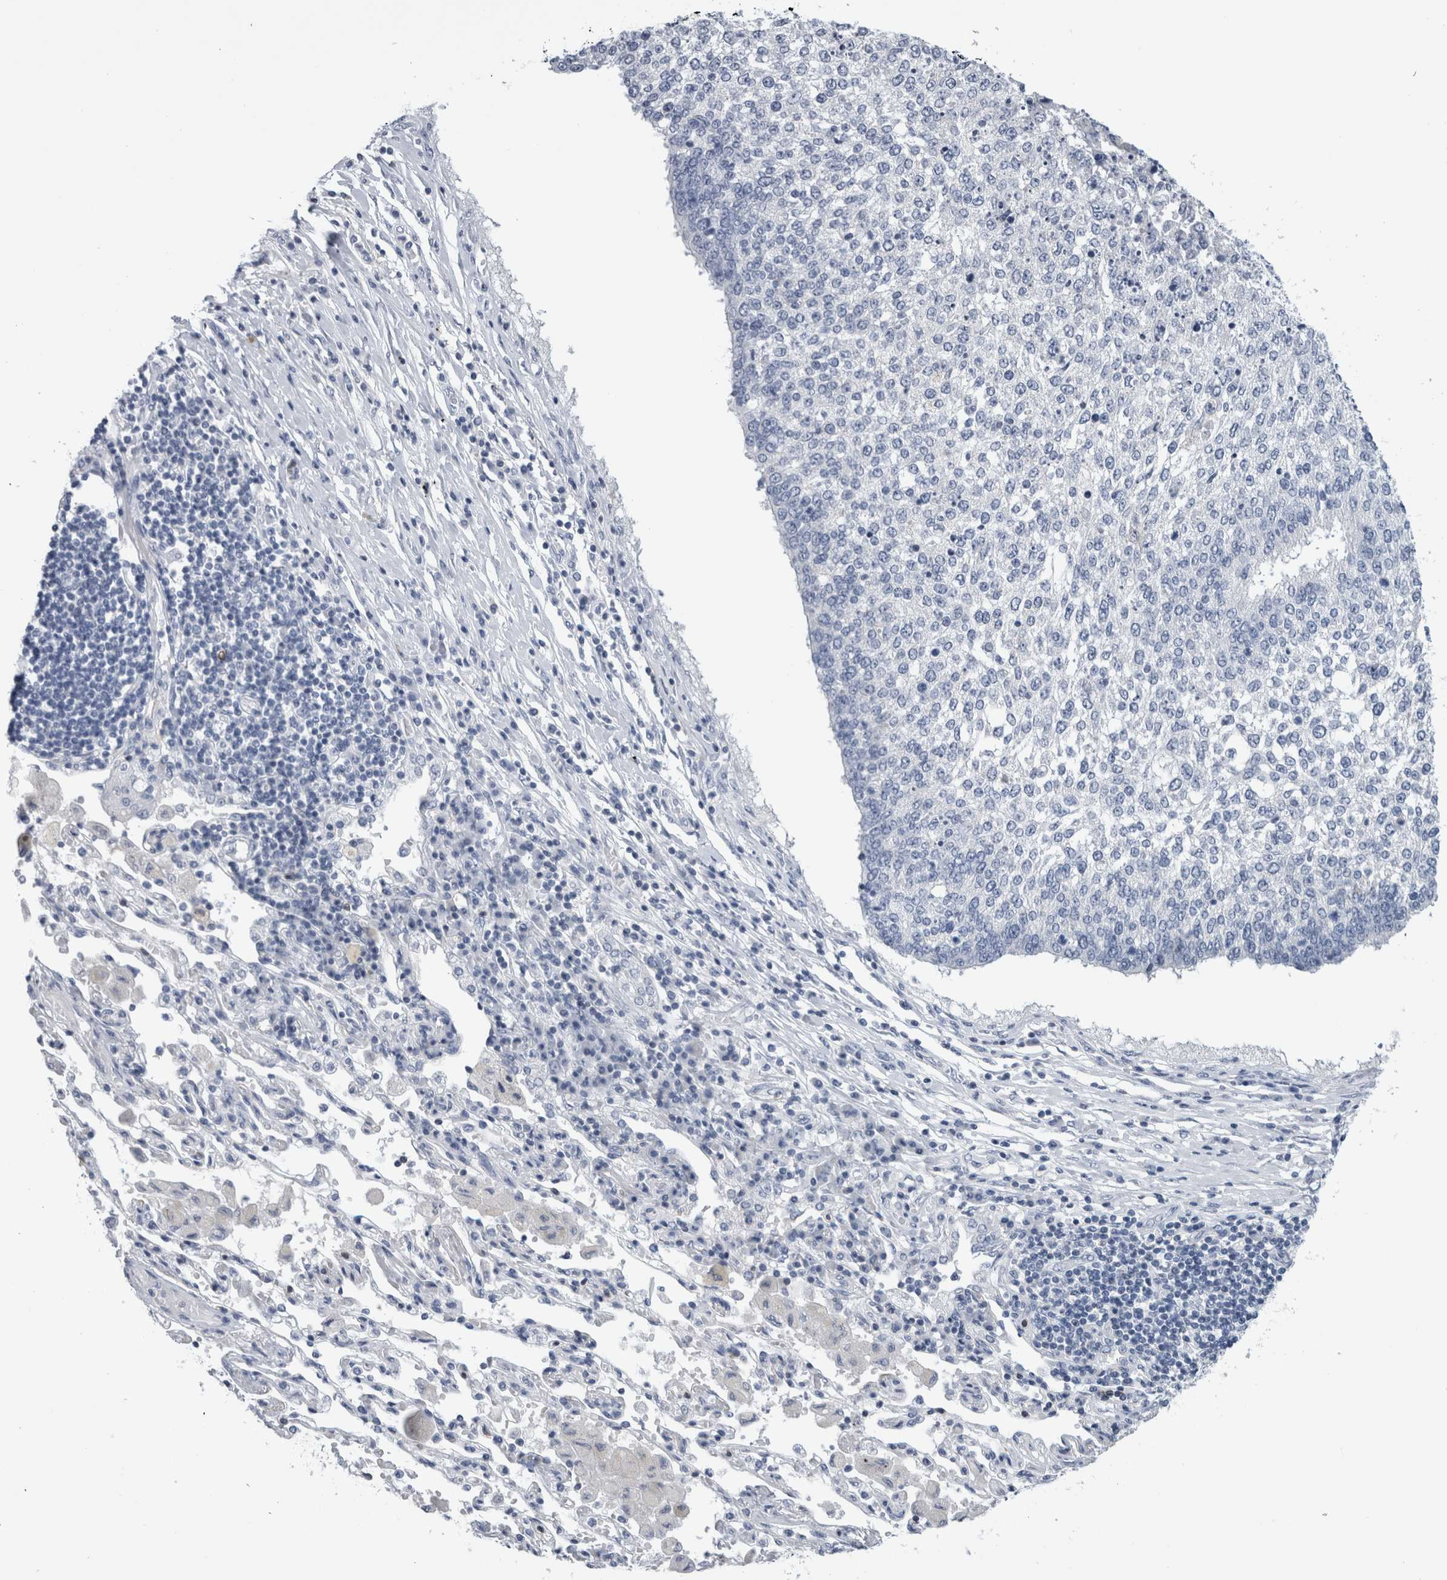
{"staining": {"intensity": "negative", "quantity": "none", "location": "none"}, "tissue": "lung cancer", "cell_type": "Tumor cells", "image_type": "cancer", "snomed": [{"axis": "morphology", "description": "Normal tissue, NOS"}, {"axis": "morphology", "description": "Squamous cell carcinoma, NOS"}, {"axis": "topography", "description": "Cartilage tissue"}, {"axis": "topography", "description": "Bronchus"}, {"axis": "topography", "description": "Lung"}, {"axis": "topography", "description": "Peripheral nerve tissue"}], "caption": "This is an immunohistochemistry (IHC) image of human lung cancer. There is no staining in tumor cells.", "gene": "ANKFY1", "patient": {"sex": "female", "age": 49}}